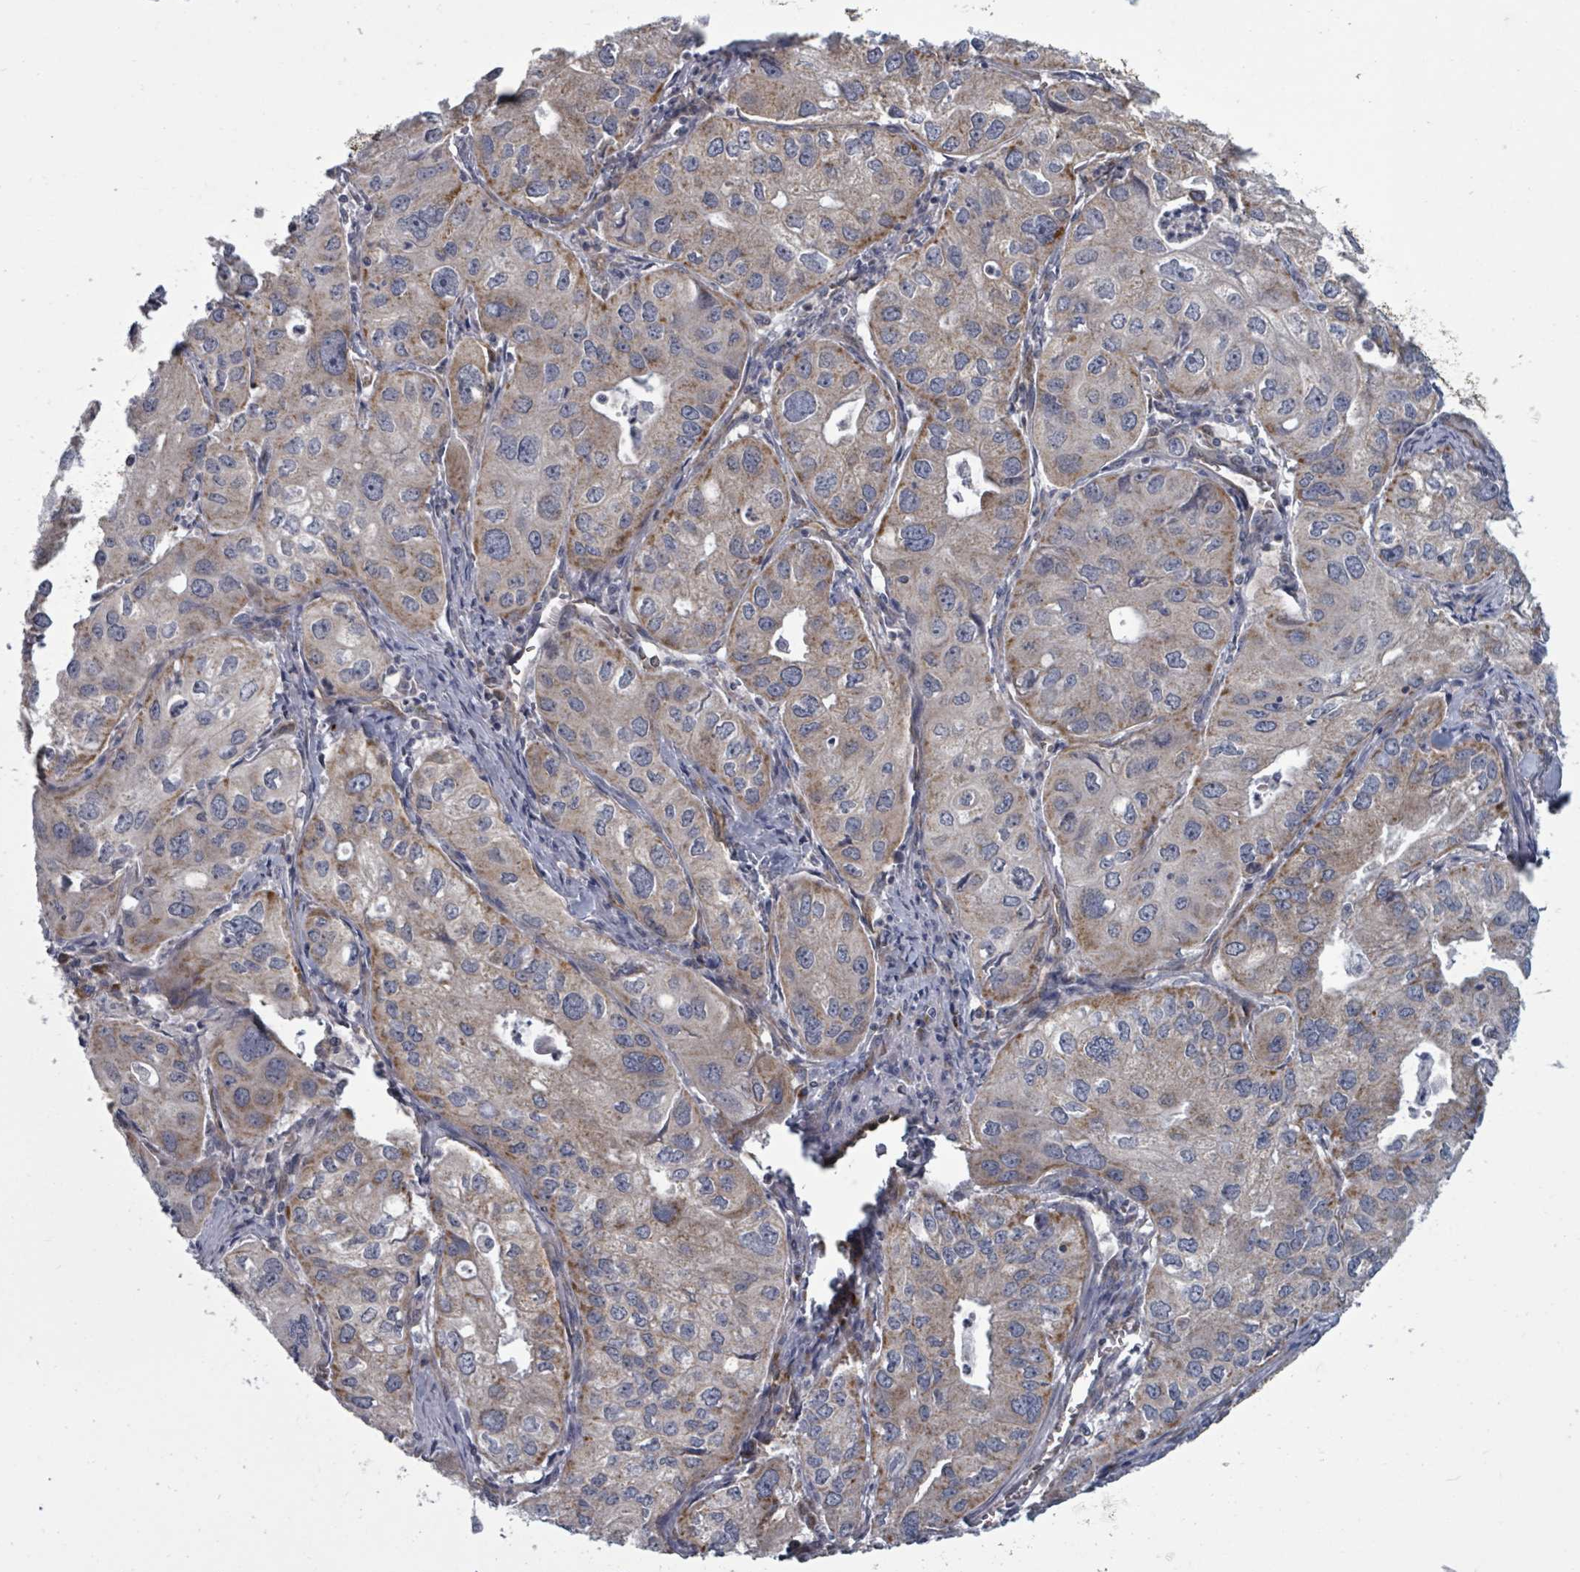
{"staining": {"intensity": "moderate", "quantity": ">75%", "location": "cytoplasmic/membranous"}, "tissue": "lung cancer", "cell_type": "Tumor cells", "image_type": "cancer", "snomed": [{"axis": "morphology", "description": "Adenocarcinoma, NOS"}, {"axis": "topography", "description": "Lung"}], "caption": "An image of human lung adenocarcinoma stained for a protein displays moderate cytoplasmic/membranous brown staining in tumor cells.", "gene": "FKBP1A", "patient": {"sex": "male", "age": 48}}